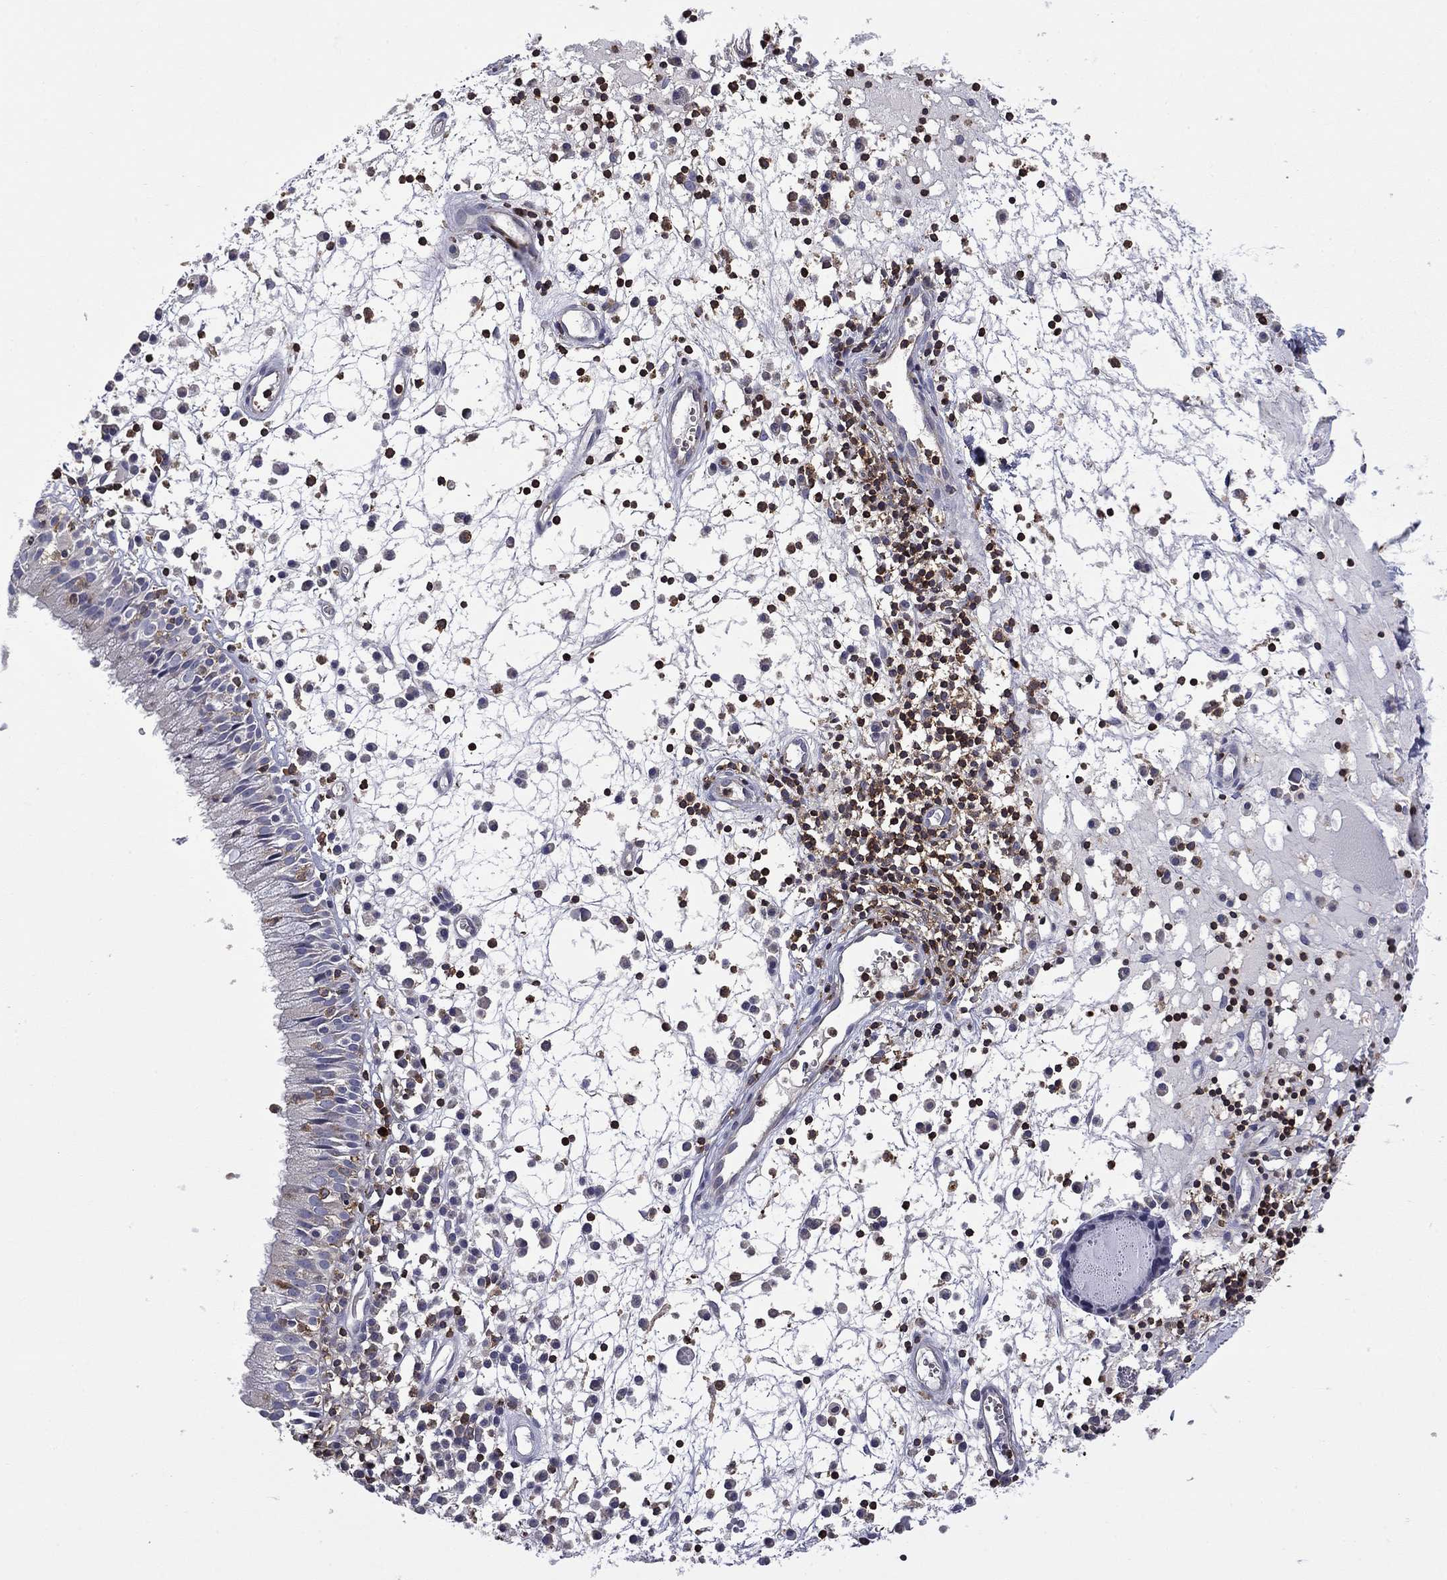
{"staining": {"intensity": "negative", "quantity": "none", "location": "none"}, "tissue": "nasopharynx", "cell_type": "Respiratory epithelial cells", "image_type": "normal", "snomed": [{"axis": "morphology", "description": "Normal tissue, NOS"}, {"axis": "topography", "description": "Nasopharynx"}], "caption": "Respiratory epithelial cells are negative for brown protein staining in benign nasopharynx.", "gene": "ARHGAP45", "patient": {"sex": "female", "age": 77}}